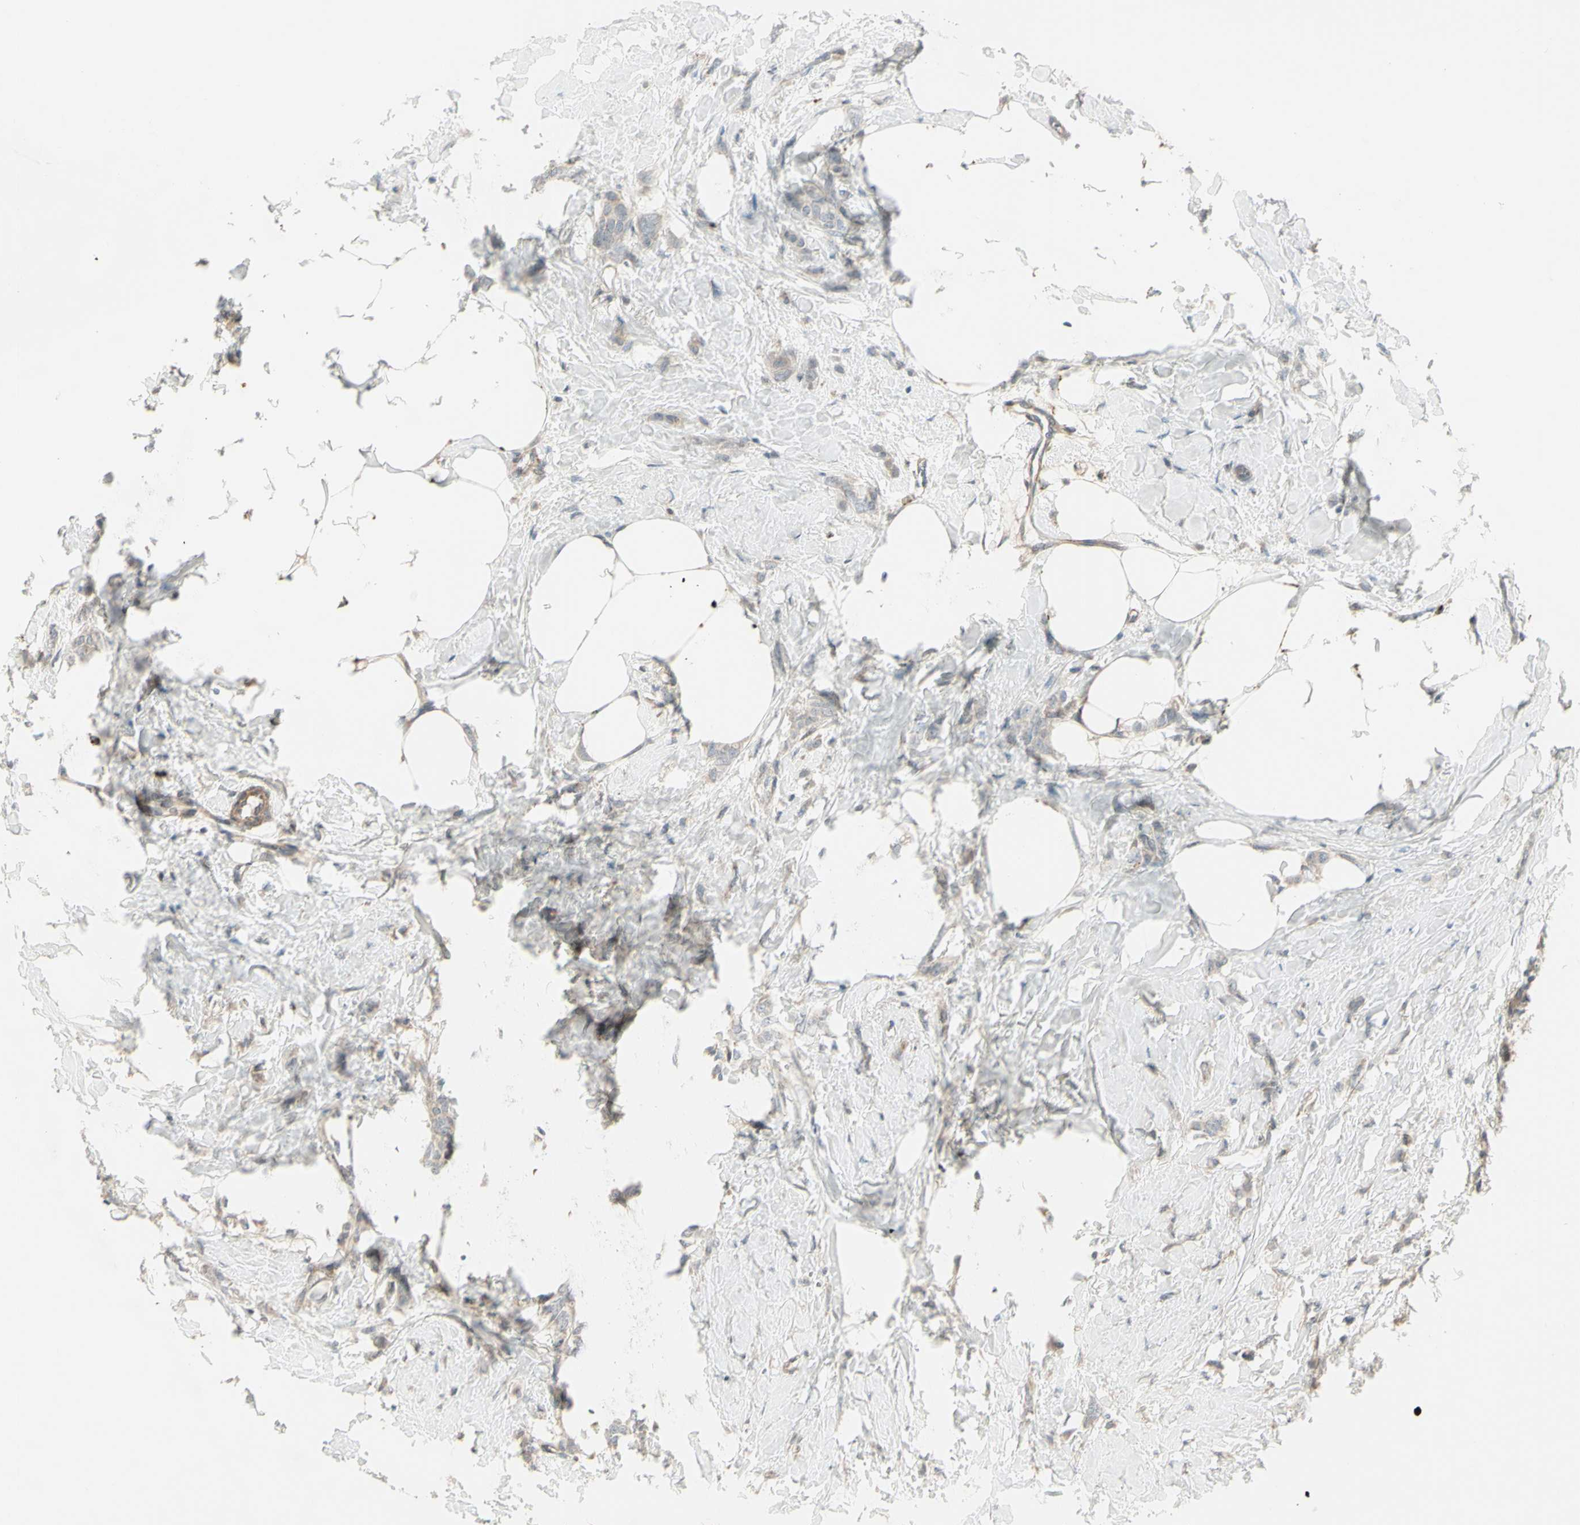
{"staining": {"intensity": "weak", "quantity": ">75%", "location": "cytoplasmic/membranous"}, "tissue": "breast cancer", "cell_type": "Tumor cells", "image_type": "cancer", "snomed": [{"axis": "morphology", "description": "Lobular carcinoma, in situ"}, {"axis": "morphology", "description": "Lobular carcinoma"}, {"axis": "topography", "description": "Breast"}], "caption": "Protein expression by immunohistochemistry (IHC) demonstrates weak cytoplasmic/membranous staining in approximately >75% of tumor cells in lobular carcinoma in situ (breast).", "gene": "OSTM1", "patient": {"sex": "female", "age": 41}}